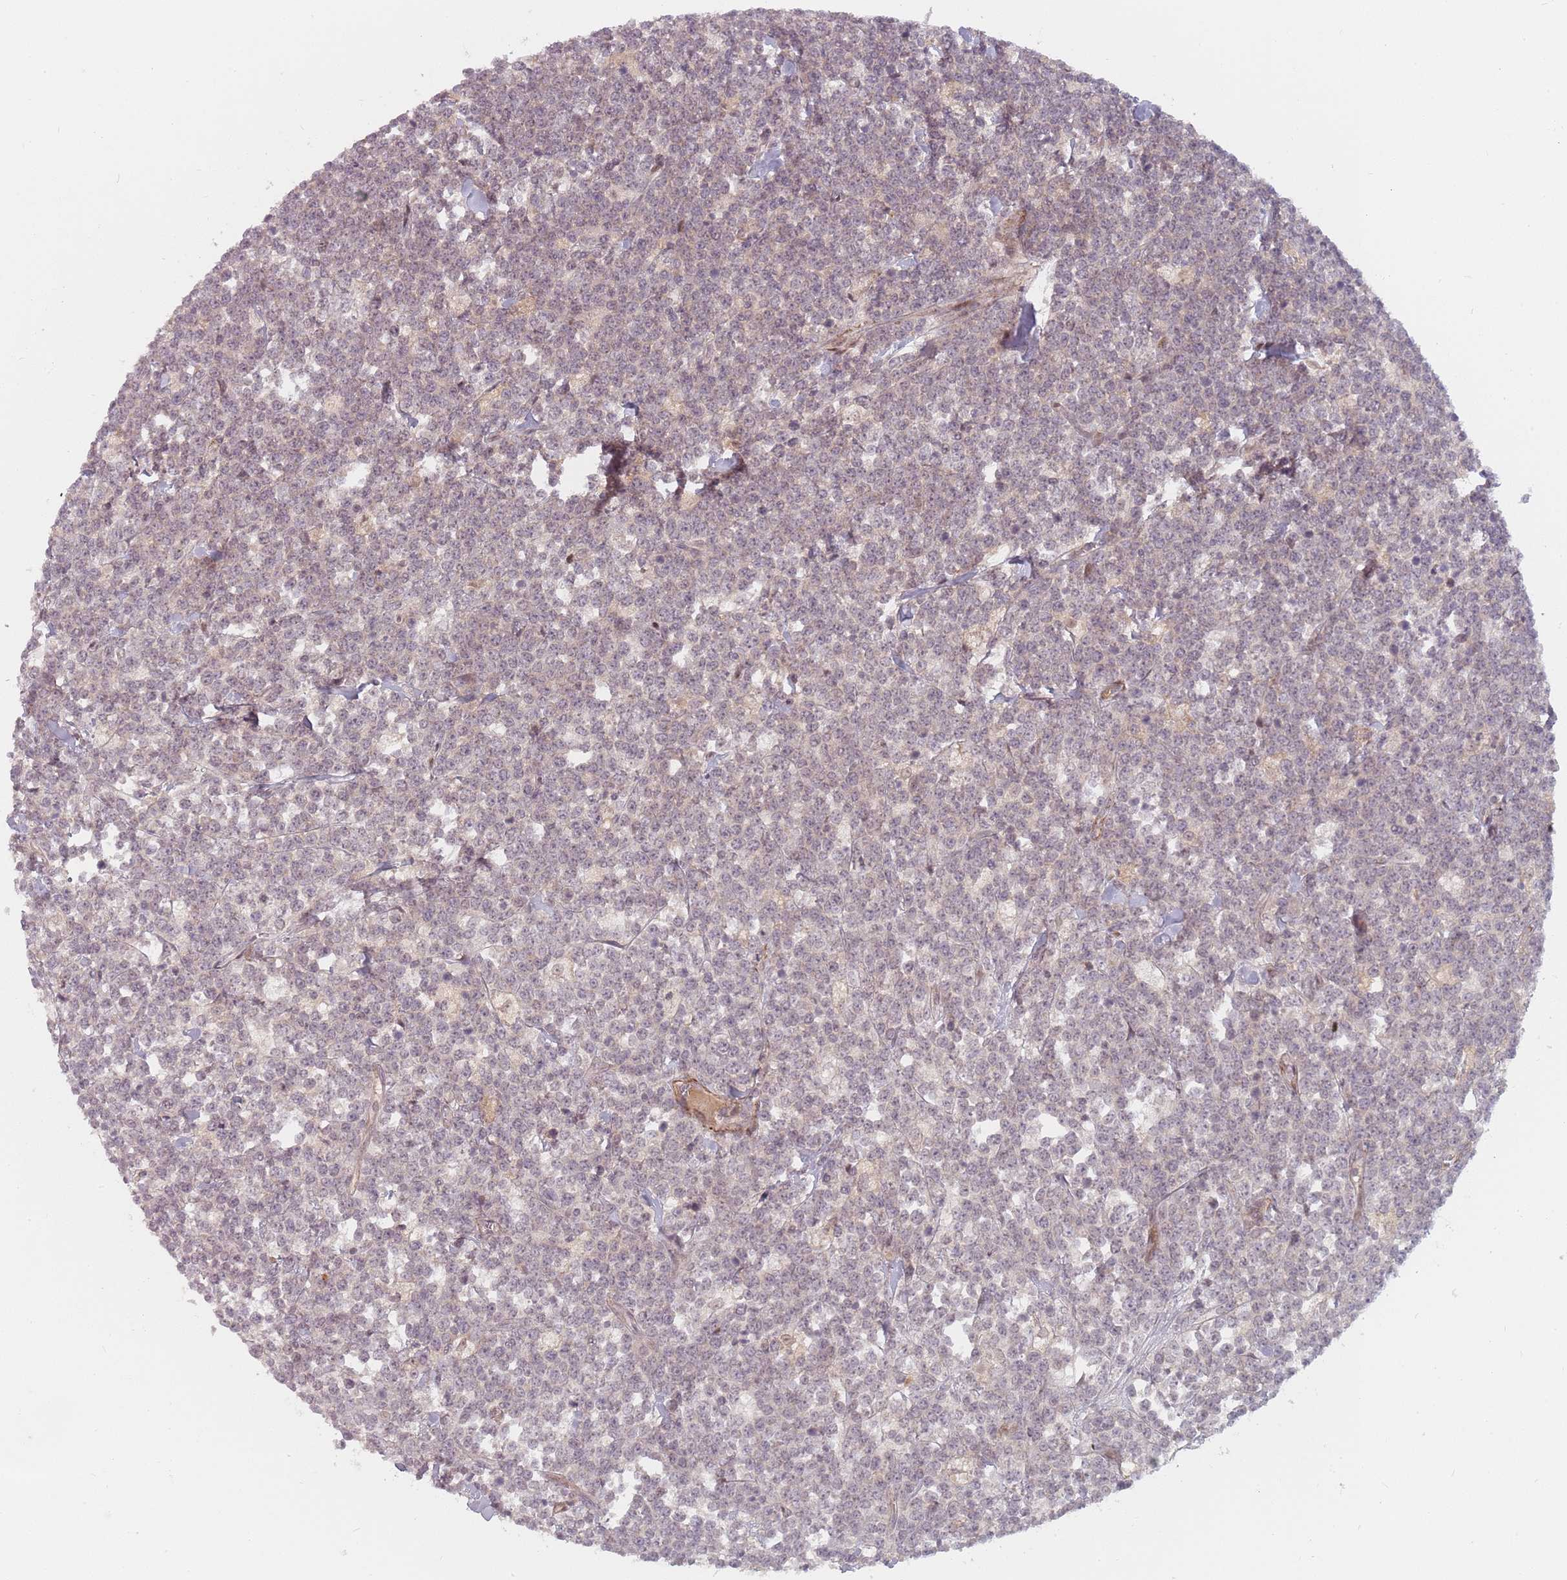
{"staining": {"intensity": "negative", "quantity": "none", "location": "none"}, "tissue": "lymphoma", "cell_type": "Tumor cells", "image_type": "cancer", "snomed": [{"axis": "morphology", "description": "Malignant lymphoma, non-Hodgkin's type, High grade"}, {"axis": "topography", "description": "Small intestine"}], "caption": "There is no significant positivity in tumor cells of malignant lymphoma, non-Hodgkin's type (high-grade).", "gene": "RPS6KA2", "patient": {"sex": "male", "age": 8}}